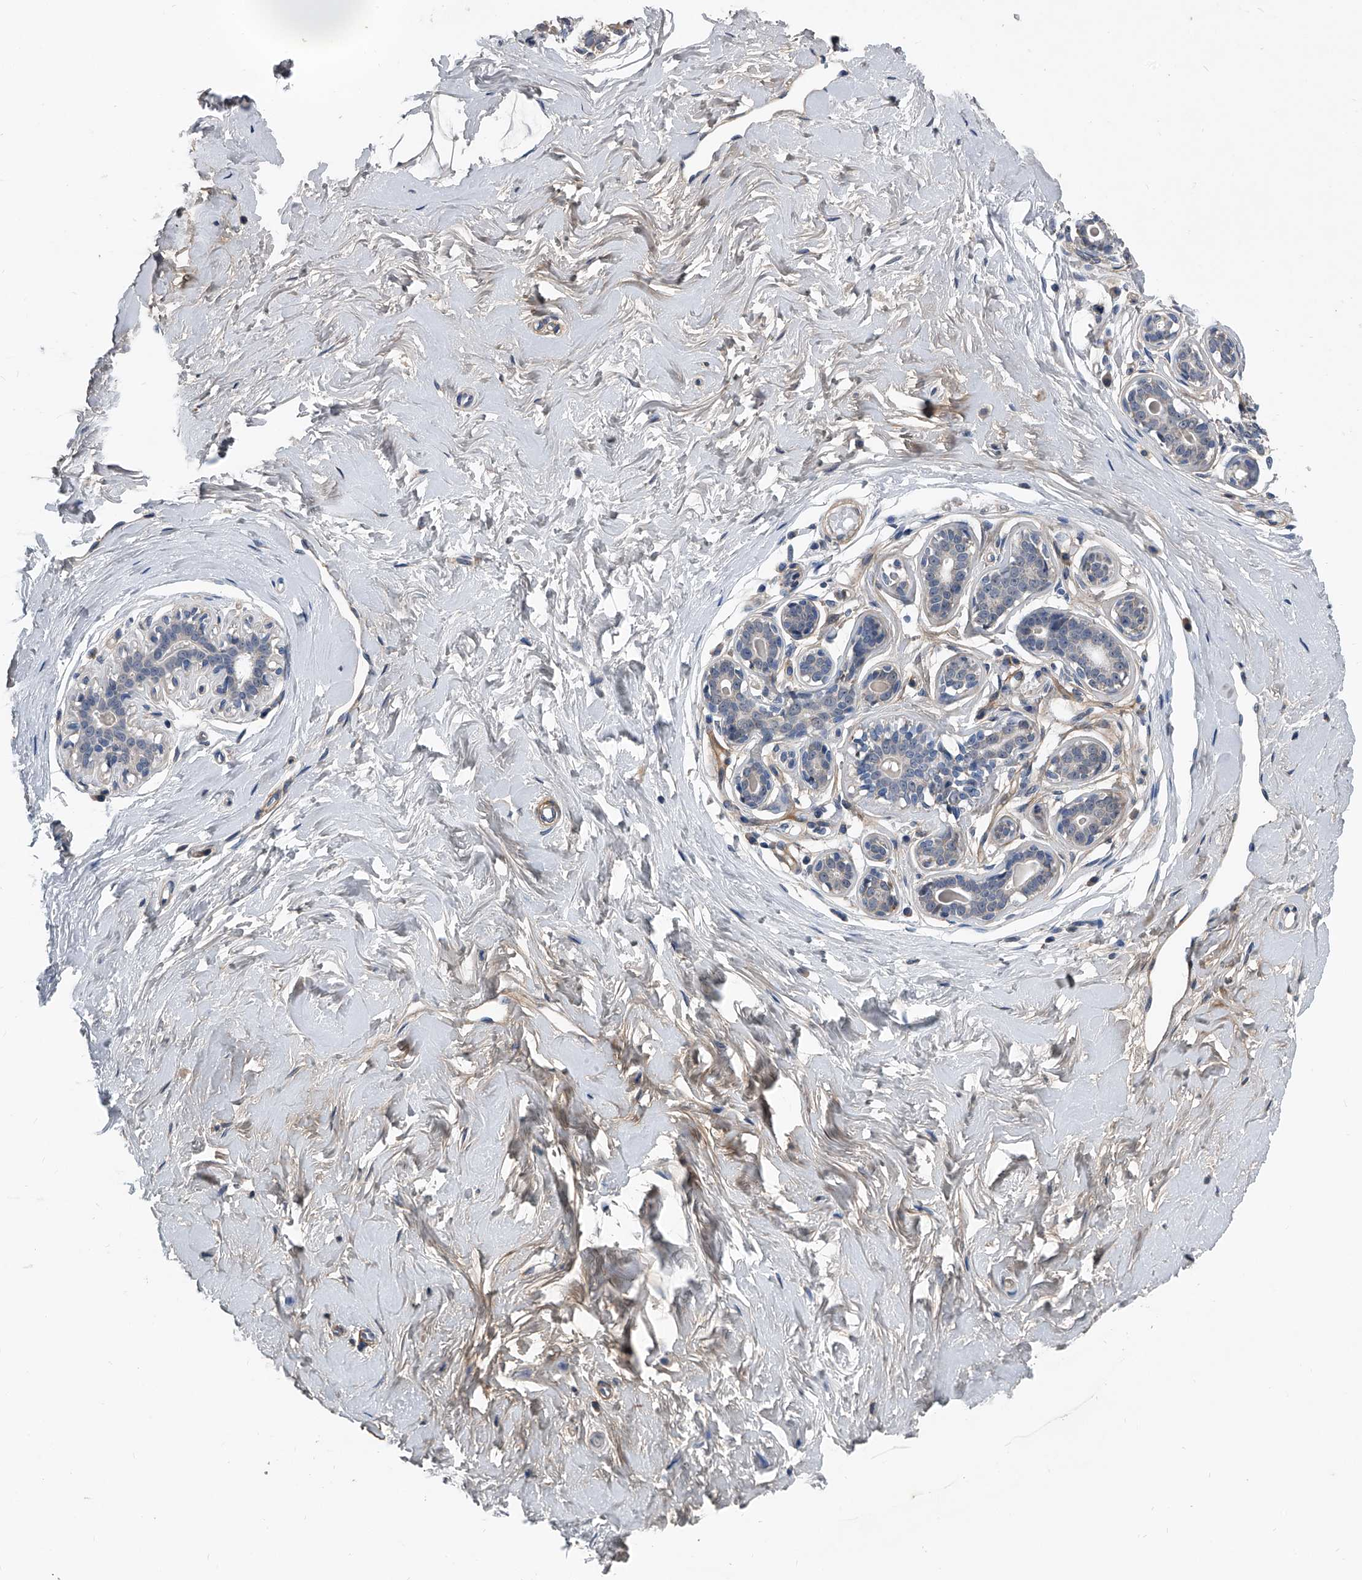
{"staining": {"intensity": "weak", "quantity": "<25%", "location": "cytoplasmic/membranous"}, "tissue": "breast", "cell_type": "Adipocytes", "image_type": "normal", "snomed": [{"axis": "morphology", "description": "Normal tissue, NOS"}, {"axis": "morphology", "description": "Adenoma, NOS"}, {"axis": "topography", "description": "Breast"}], "caption": "Protein analysis of unremarkable breast reveals no significant staining in adipocytes. The staining was performed using DAB (3,3'-diaminobenzidine) to visualize the protein expression in brown, while the nuclei were stained in blue with hematoxylin (Magnification: 20x).", "gene": "PHACTR1", "patient": {"sex": "female", "age": 23}}